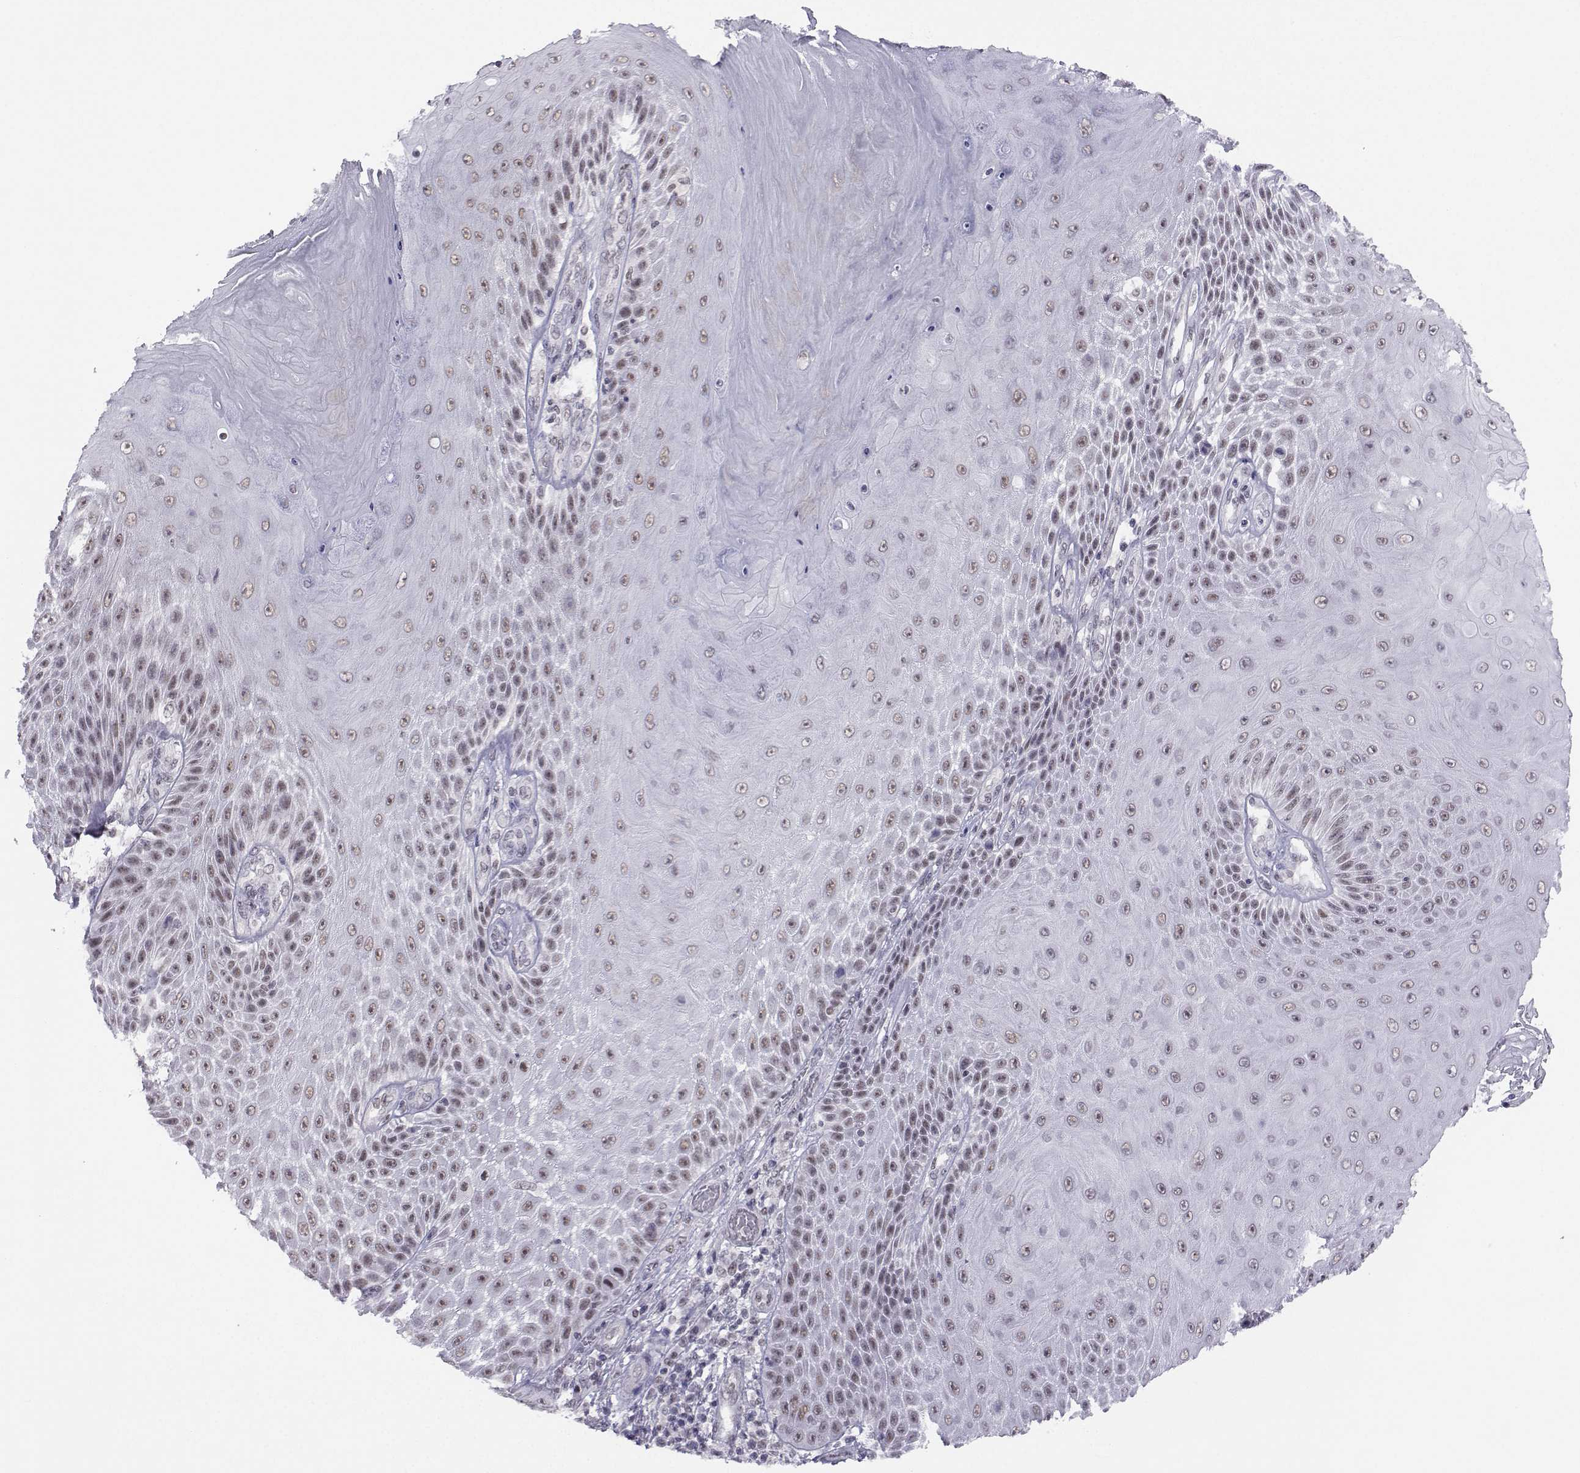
{"staining": {"intensity": "weak", "quantity": "25%-75%", "location": "nuclear"}, "tissue": "skin cancer", "cell_type": "Tumor cells", "image_type": "cancer", "snomed": [{"axis": "morphology", "description": "Squamous cell carcinoma, NOS"}, {"axis": "topography", "description": "Skin"}], "caption": "High-magnification brightfield microscopy of squamous cell carcinoma (skin) stained with DAB (brown) and counterstained with hematoxylin (blue). tumor cells exhibit weak nuclear staining is present in about25%-75% of cells. (Stains: DAB in brown, nuclei in blue, Microscopy: brightfield microscopy at high magnification).", "gene": "MED26", "patient": {"sex": "male", "age": 62}}